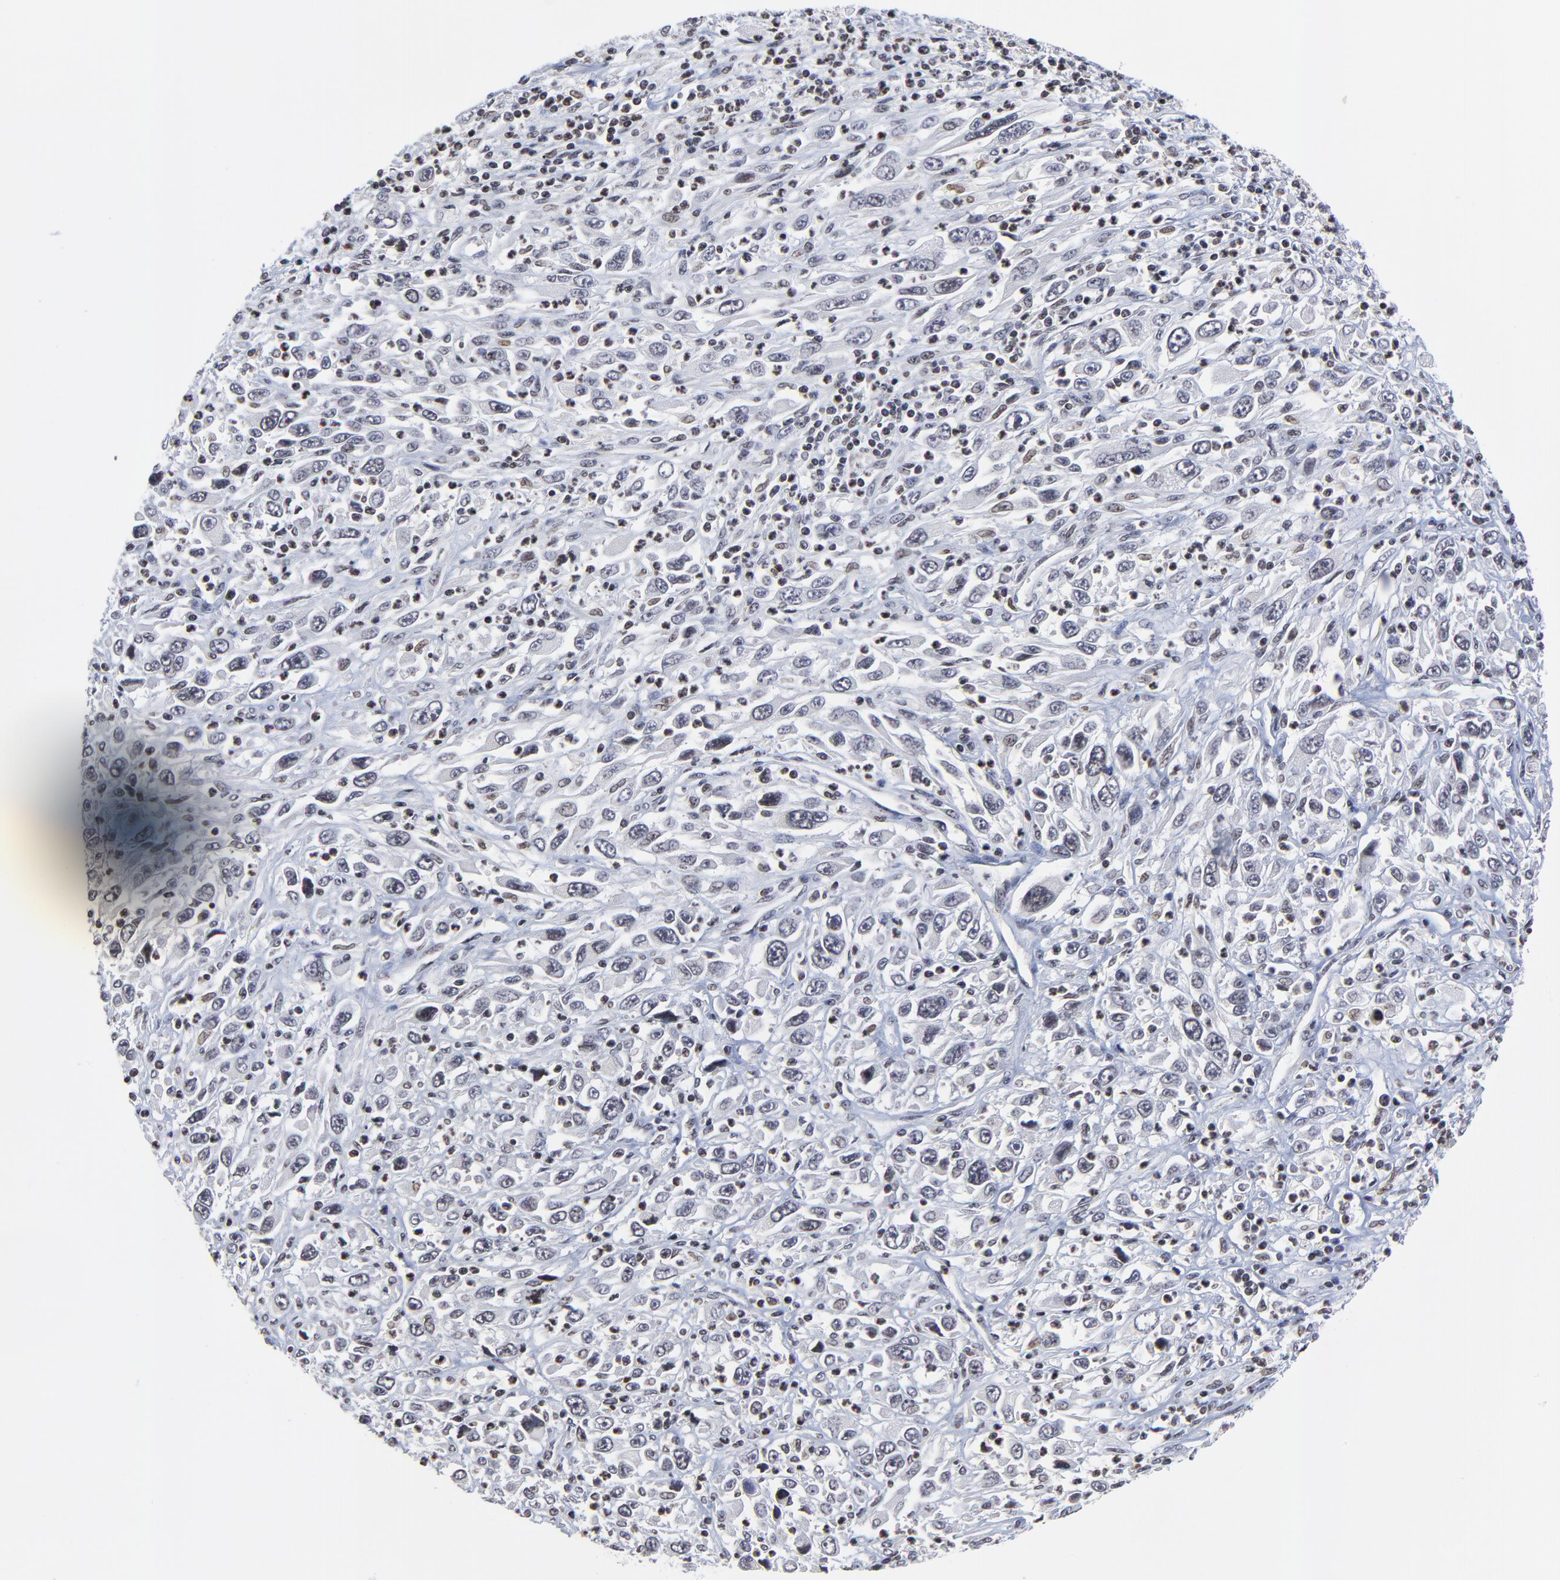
{"staining": {"intensity": "negative", "quantity": "none", "location": "none"}, "tissue": "melanoma", "cell_type": "Tumor cells", "image_type": "cancer", "snomed": [{"axis": "morphology", "description": "Malignant melanoma, Metastatic site"}, {"axis": "topography", "description": "Skin"}], "caption": "DAB (3,3'-diaminobenzidine) immunohistochemical staining of human melanoma demonstrates no significant positivity in tumor cells.", "gene": "ZNF777", "patient": {"sex": "female", "age": 56}}